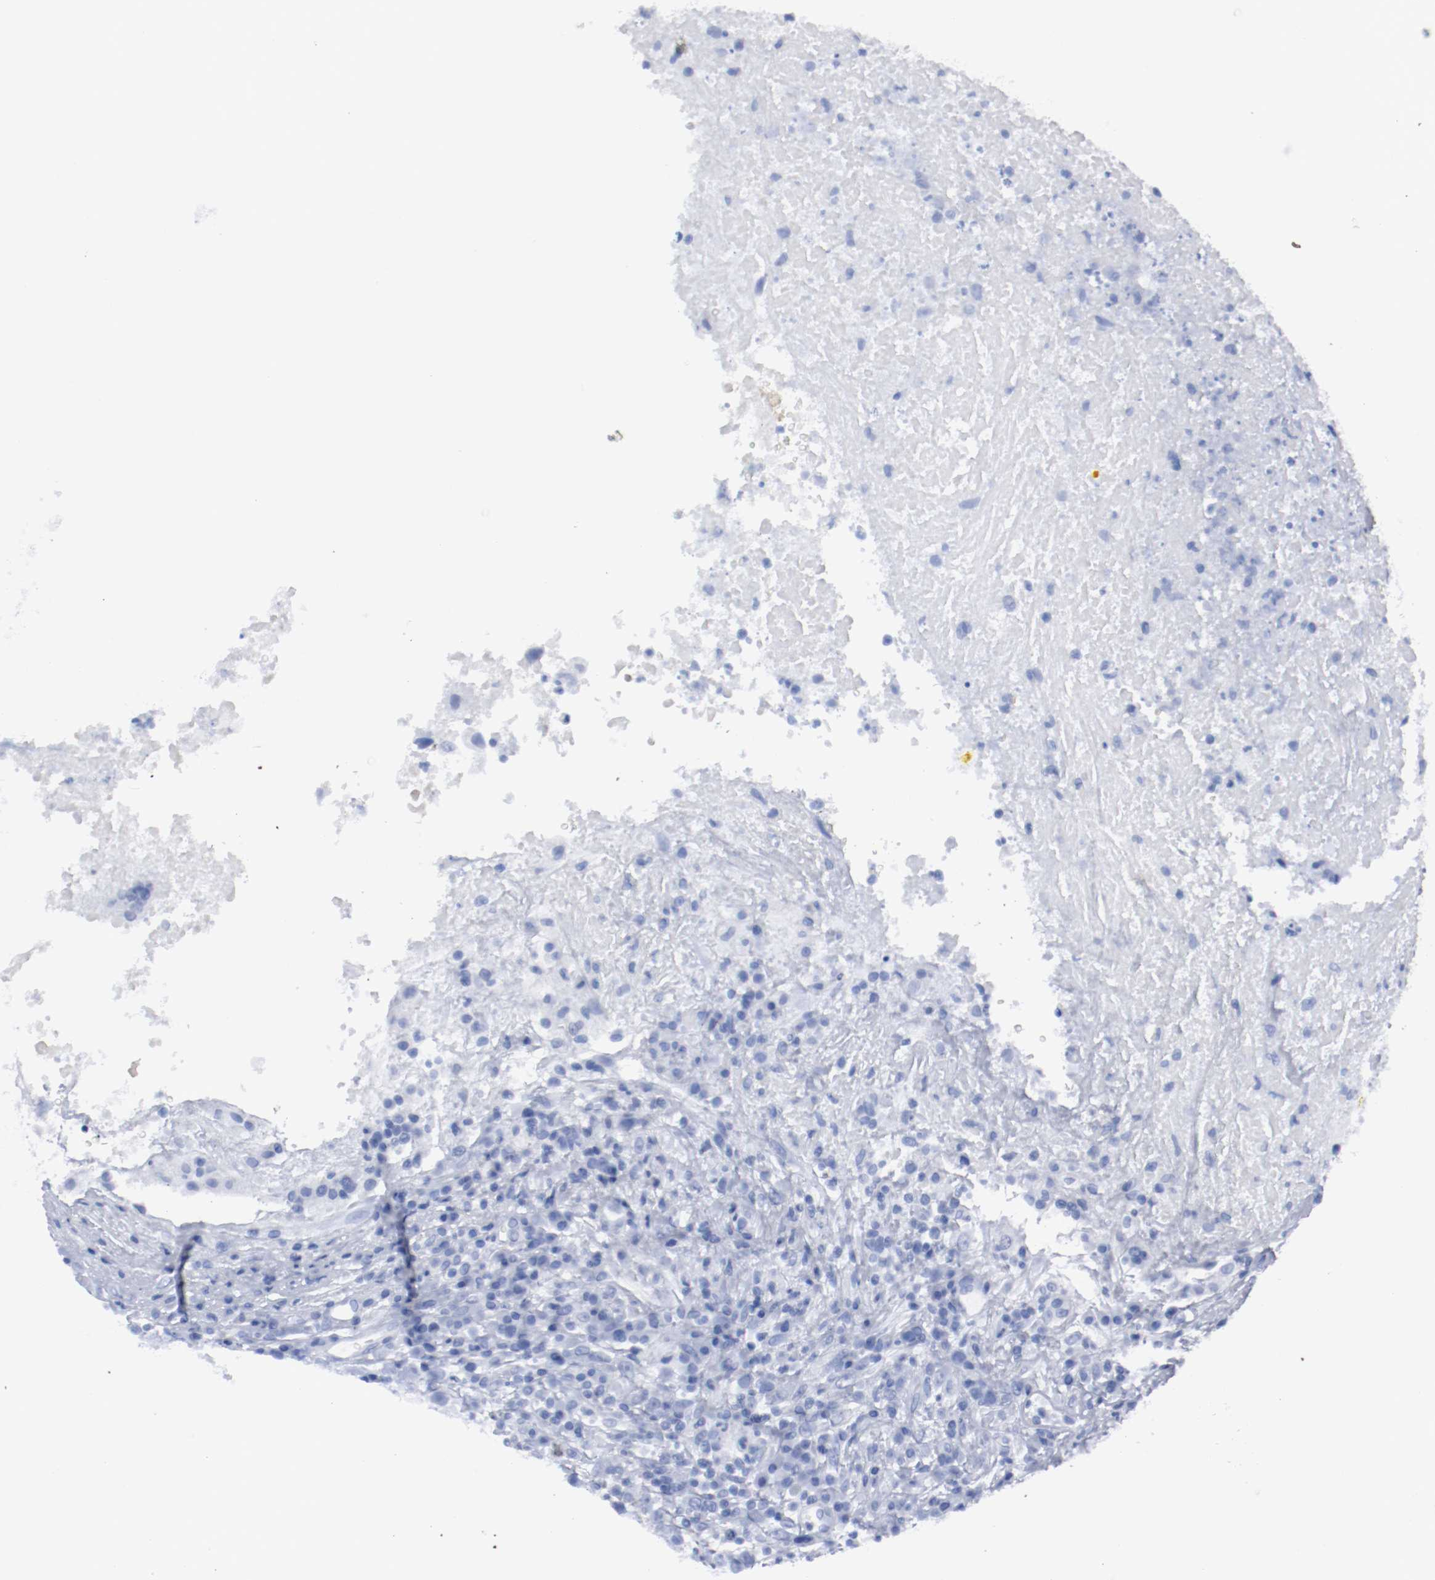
{"staining": {"intensity": "negative", "quantity": "none", "location": "none"}, "tissue": "testis cancer", "cell_type": "Tumor cells", "image_type": "cancer", "snomed": [{"axis": "morphology", "description": "Necrosis, NOS"}, {"axis": "morphology", "description": "Carcinoma, Embryonal, NOS"}, {"axis": "topography", "description": "Testis"}], "caption": "Human testis embryonal carcinoma stained for a protein using IHC exhibits no positivity in tumor cells.", "gene": "TSPAN6", "patient": {"sex": "male", "age": 19}}